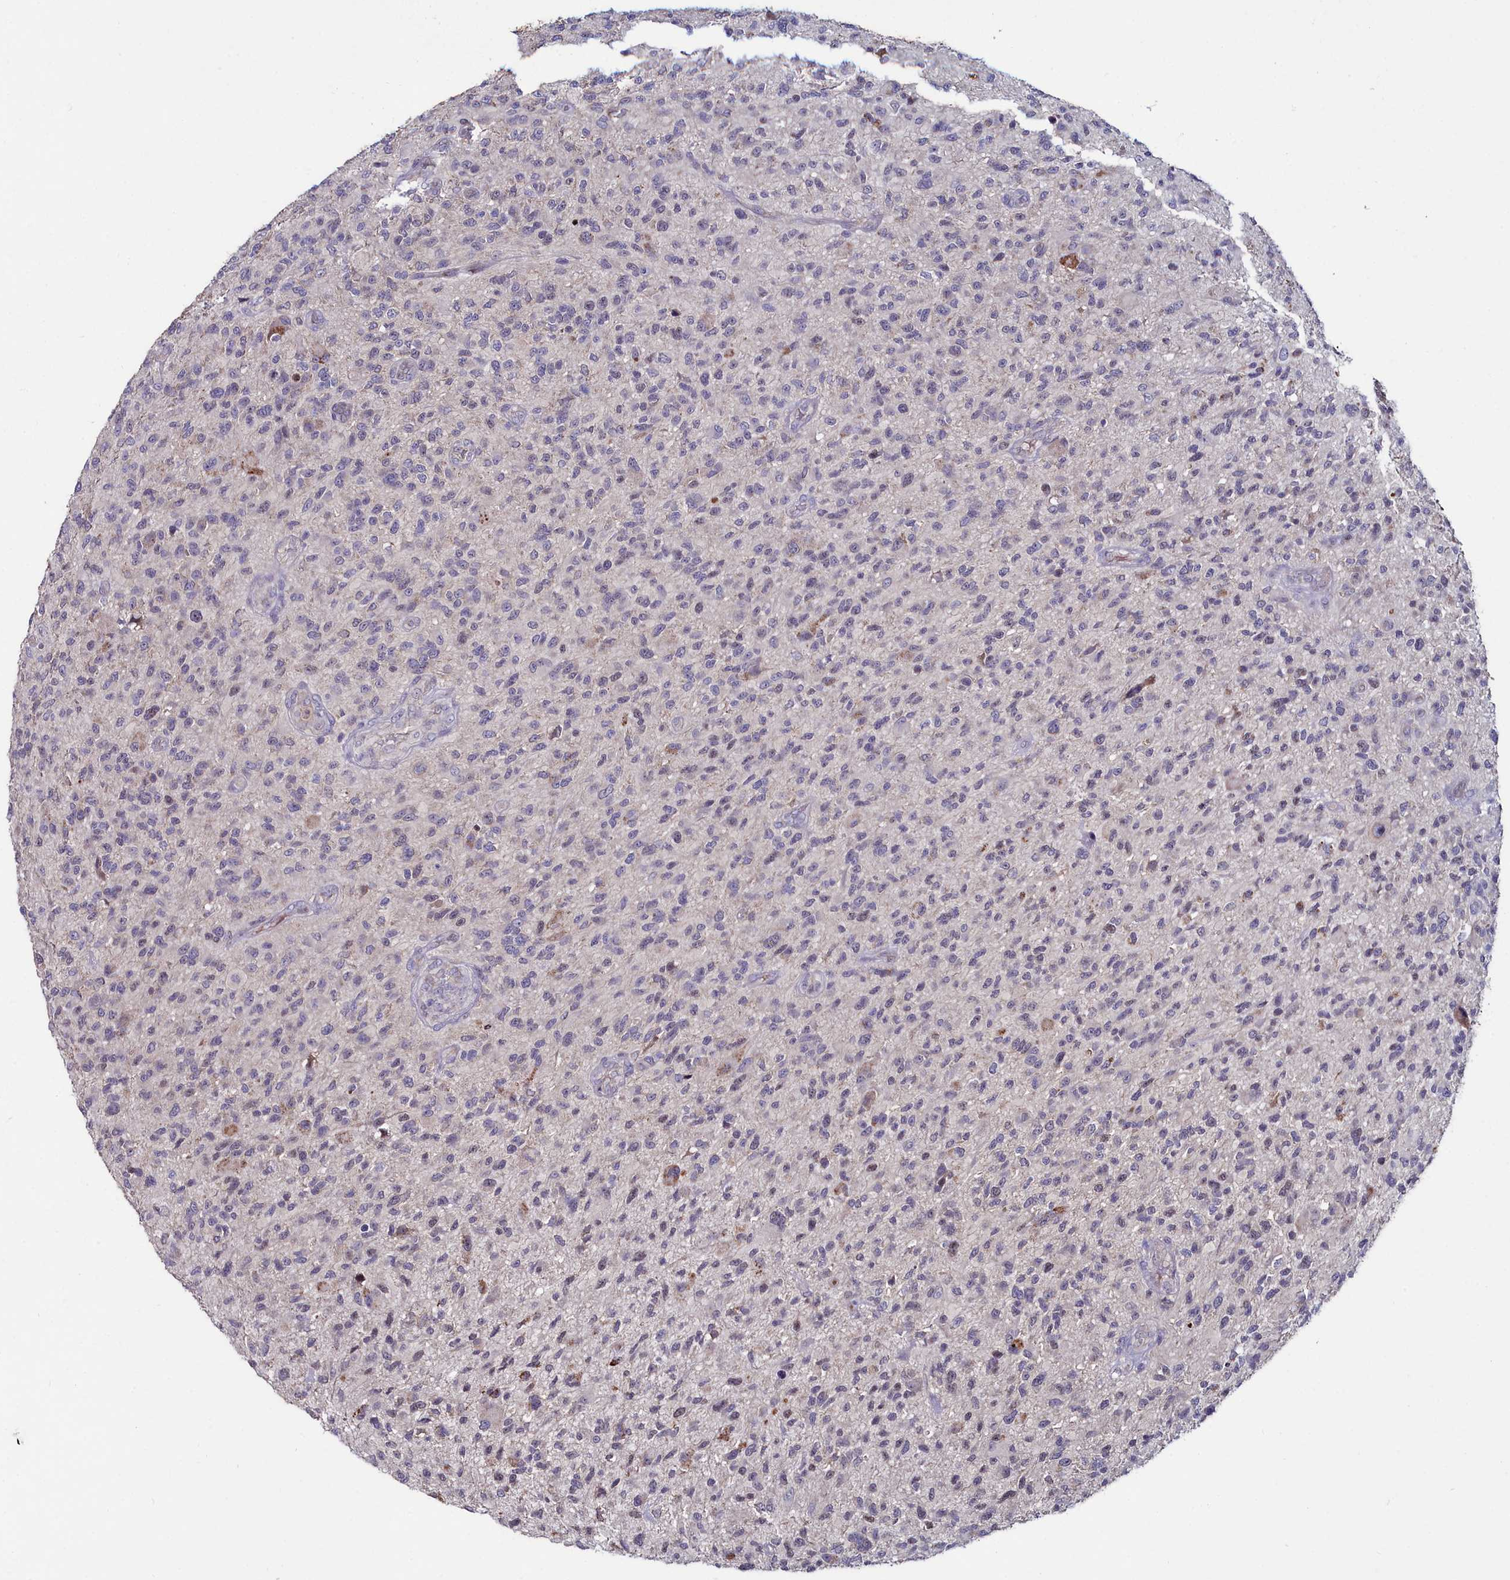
{"staining": {"intensity": "negative", "quantity": "none", "location": "none"}, "tissue": "glioma", "cell_type": "Tumor cells", "image_type": "cancer", "snomed": [{"axis": "morphology", "description": "Glioma, malignant, High grade"}, {"axis": "topography", "description": "Brain"}], "caption": "Tumor cells are negative for brown protein staining in high-grade glioma (malignant).", "gene": "AMBRA1", "patient": {"sex": "male", "age": 47}}